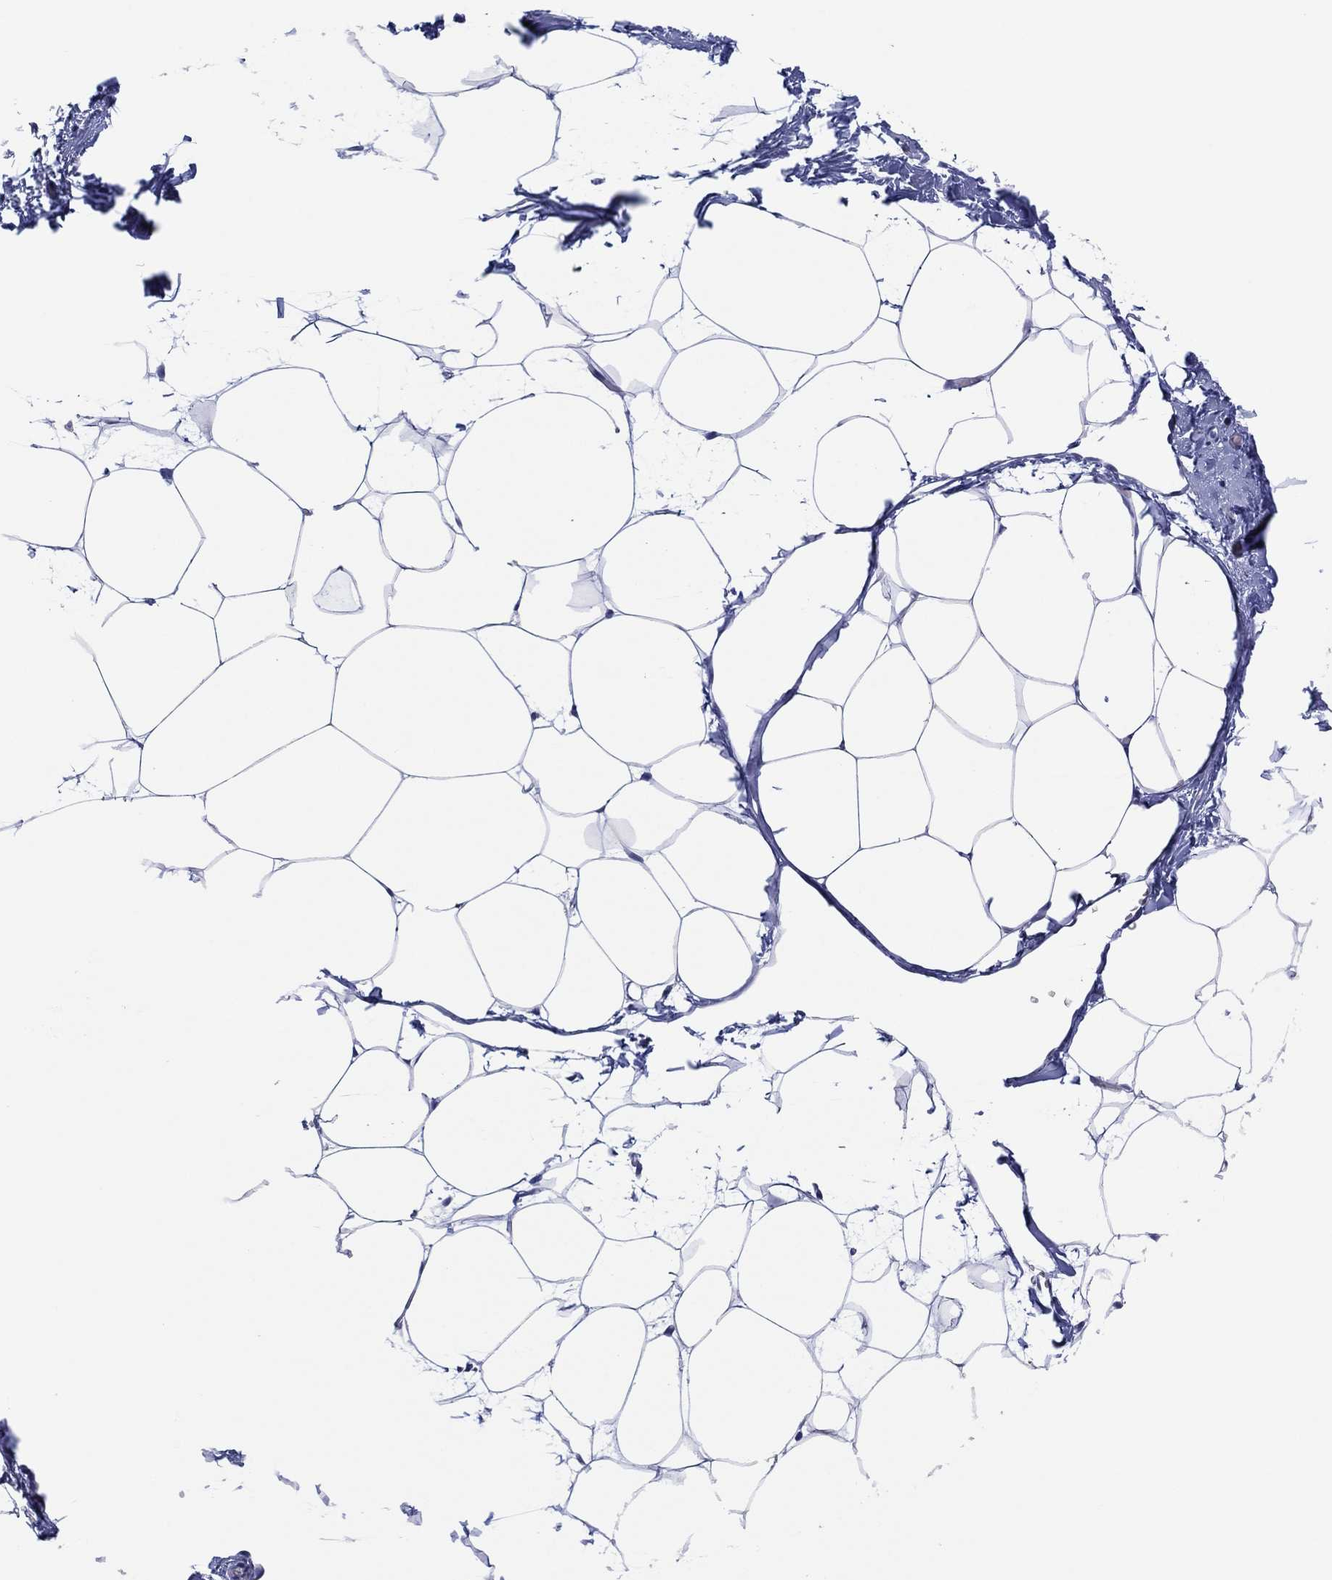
{"staining": {"intensity": "negative", "quantity": "none", "location": "none"}, "tissue": "adipose tissue", "cell_type": "Adipocytes", "image_type": "normal", "snomed": [{"axis": "morphology", "description": "Normal tissue, NOS"}, {"axis": "topography", "description": "Adipose tissue"}], "caption": "This is an immunohistochemistry micrograph of benign human adipose tissue. There is no staining in adipocytes.", "gene": "CLIP3", "patient": {"sex": "male", "age": 57}}